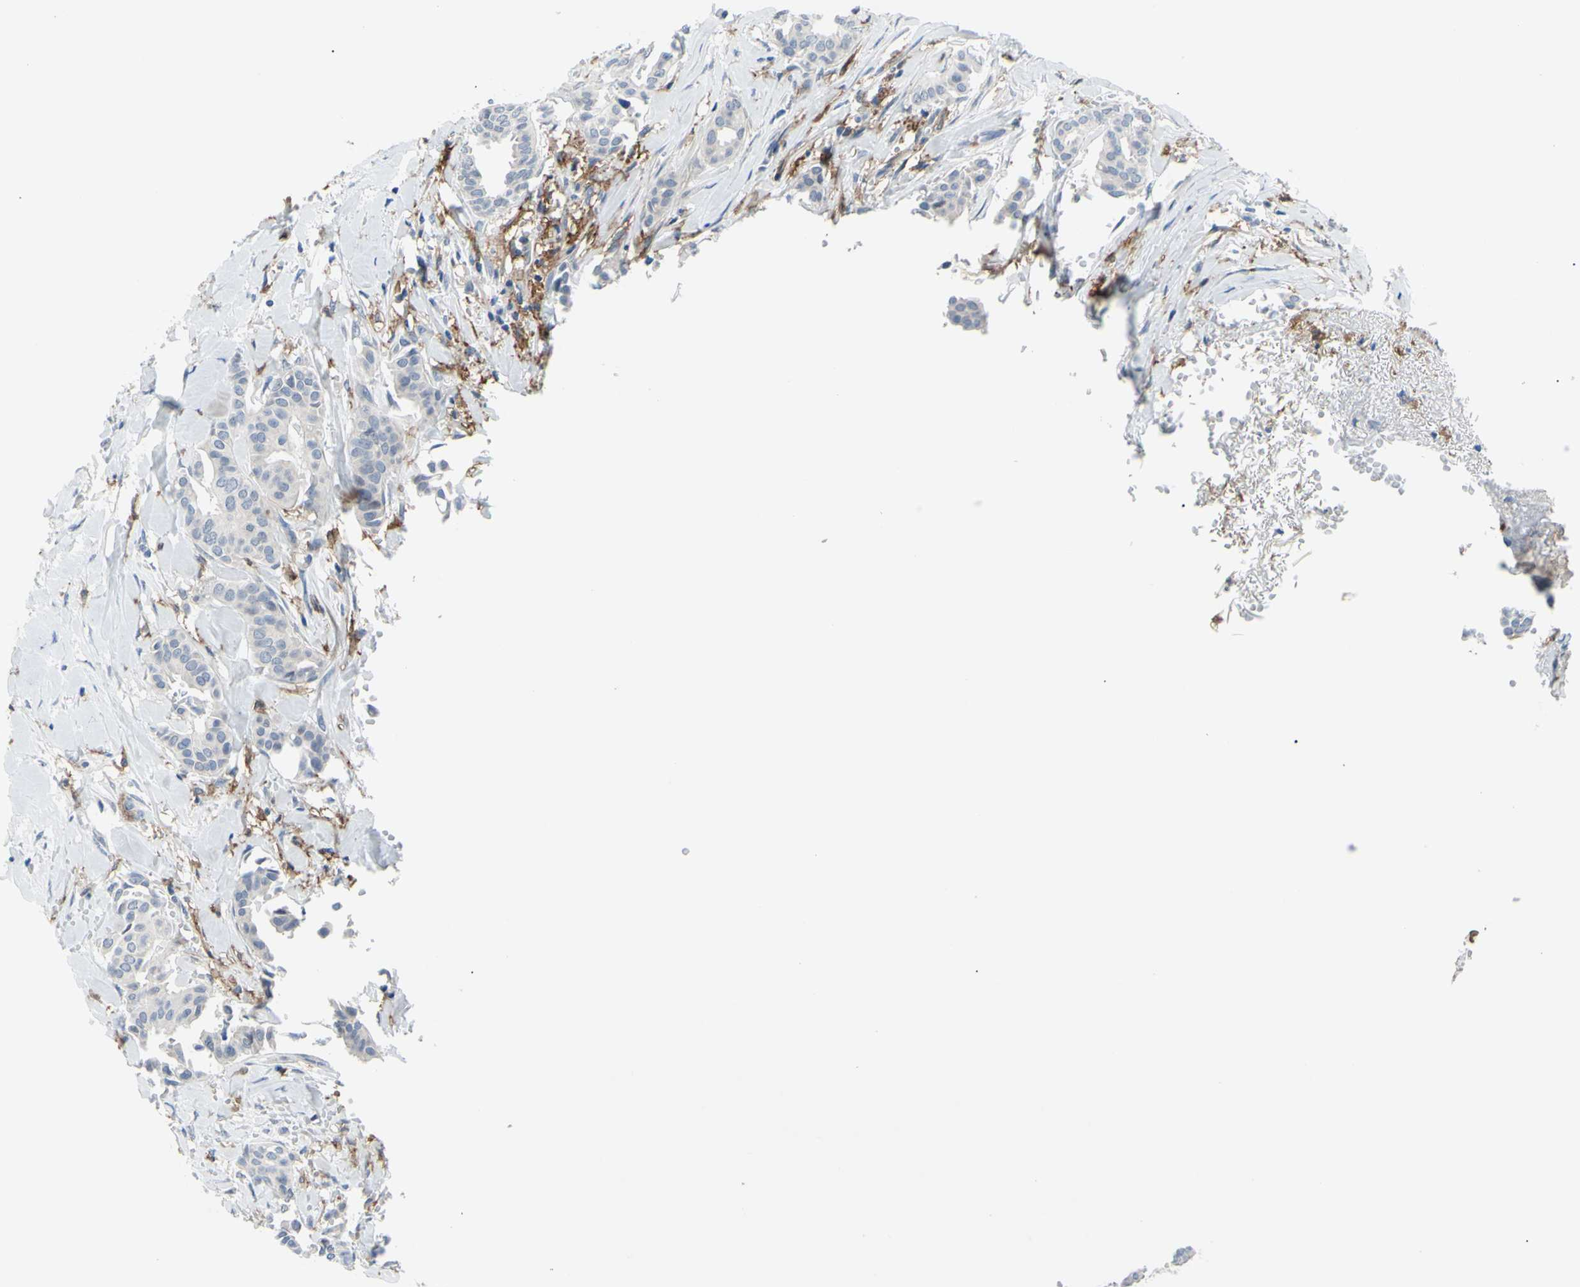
{"staining": {"intensity": "negative", "quantity": "none", "location": "none"}, "tissue": "head and neck cancer", "cell_type": "Tumor cells", "image_type": "cancer", "snomed": [{"axis": "morphology", "description": "Adenocarcinoma, NOS"}, {"axis": "topography", "description": "Salivary gland"}, {"axis": "topography", "description": "Head-Neck"}], "caption": "Immunohistochemical staining of human head and neck cancer (adenocarcinoma) displays no significant staining in tumor cells.", "gene": "FCGR2A", "patient": {"sex": "female", "age": 59}}